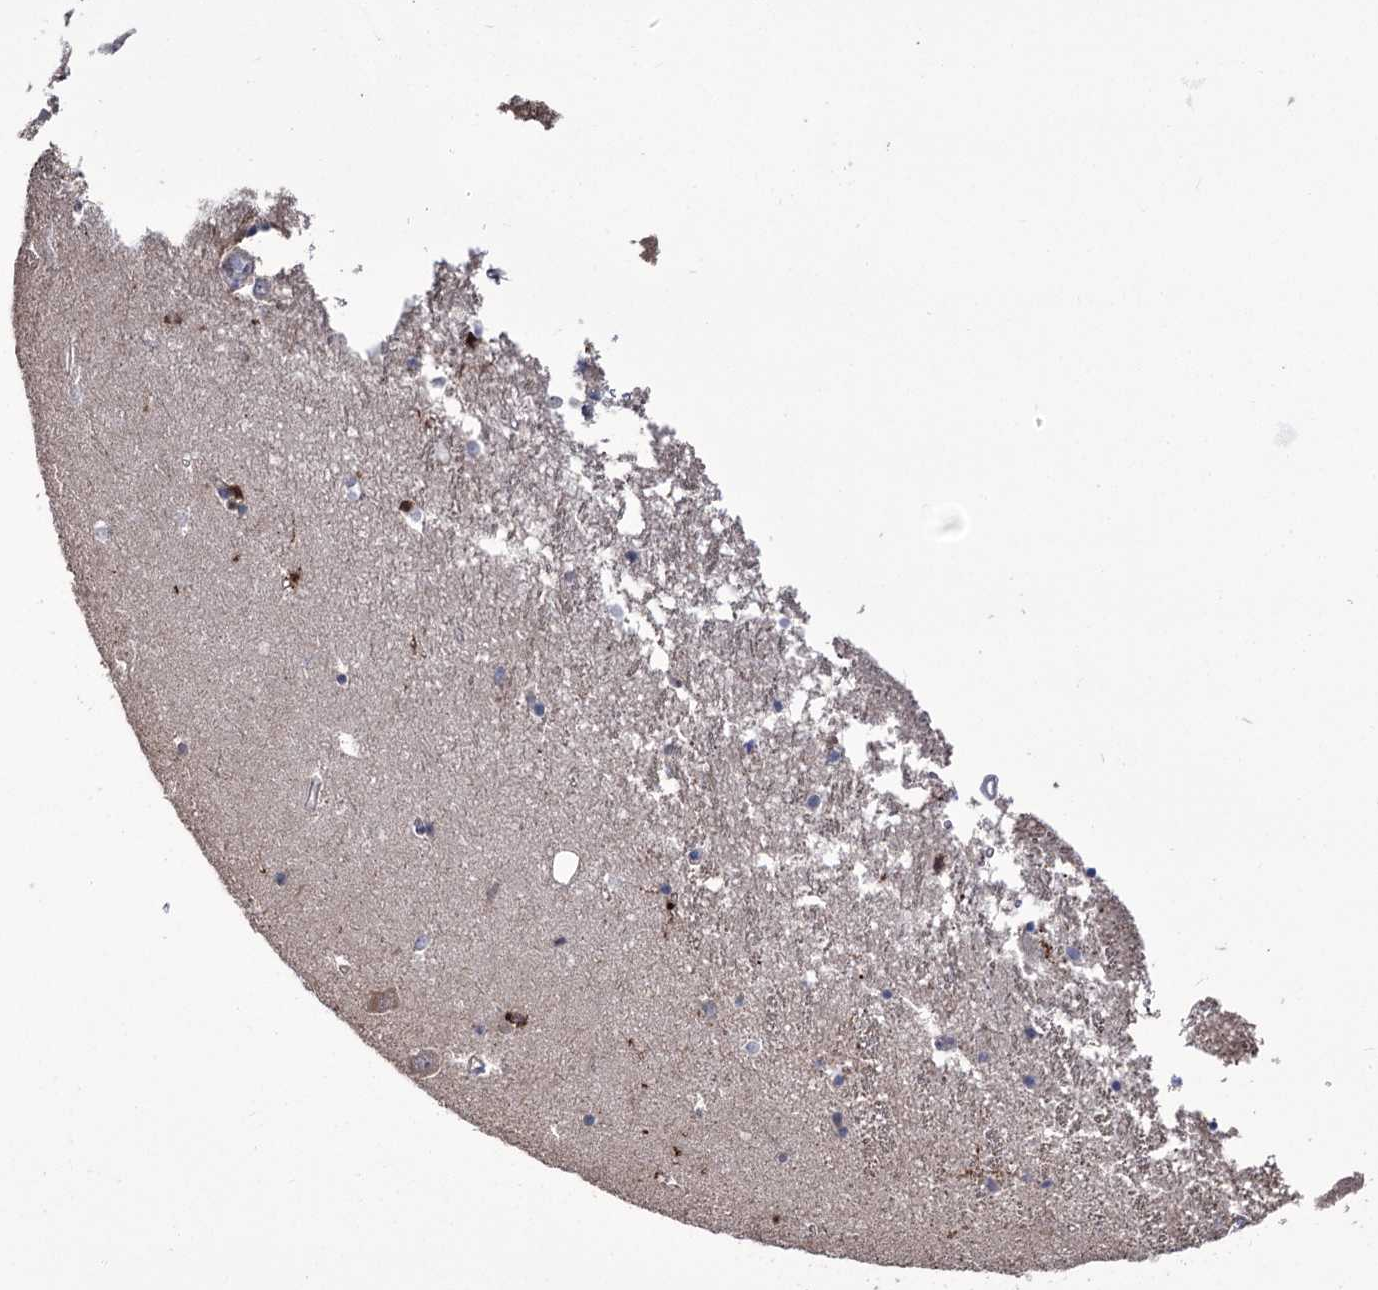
{"staining": {"intensity": "negative", "quantity": "none", "location": "none"}, "tissue": "hippocampus", "cell_type": "Glial cells", "image_type": "normal", "snomed": [{"axis": "morphology", "description": "Normal tissue, NOS"}, {"axis": "topography", "description": "Hippocampus"}], "caption": "DAB (3,3'-diaminobenzidine) immunohistochemical staining of unremarkable hippocampus demonstrates no significant staining in glial cells.", "gene": "ZNF622", "patient": {"sex": "male", "age": 70}}